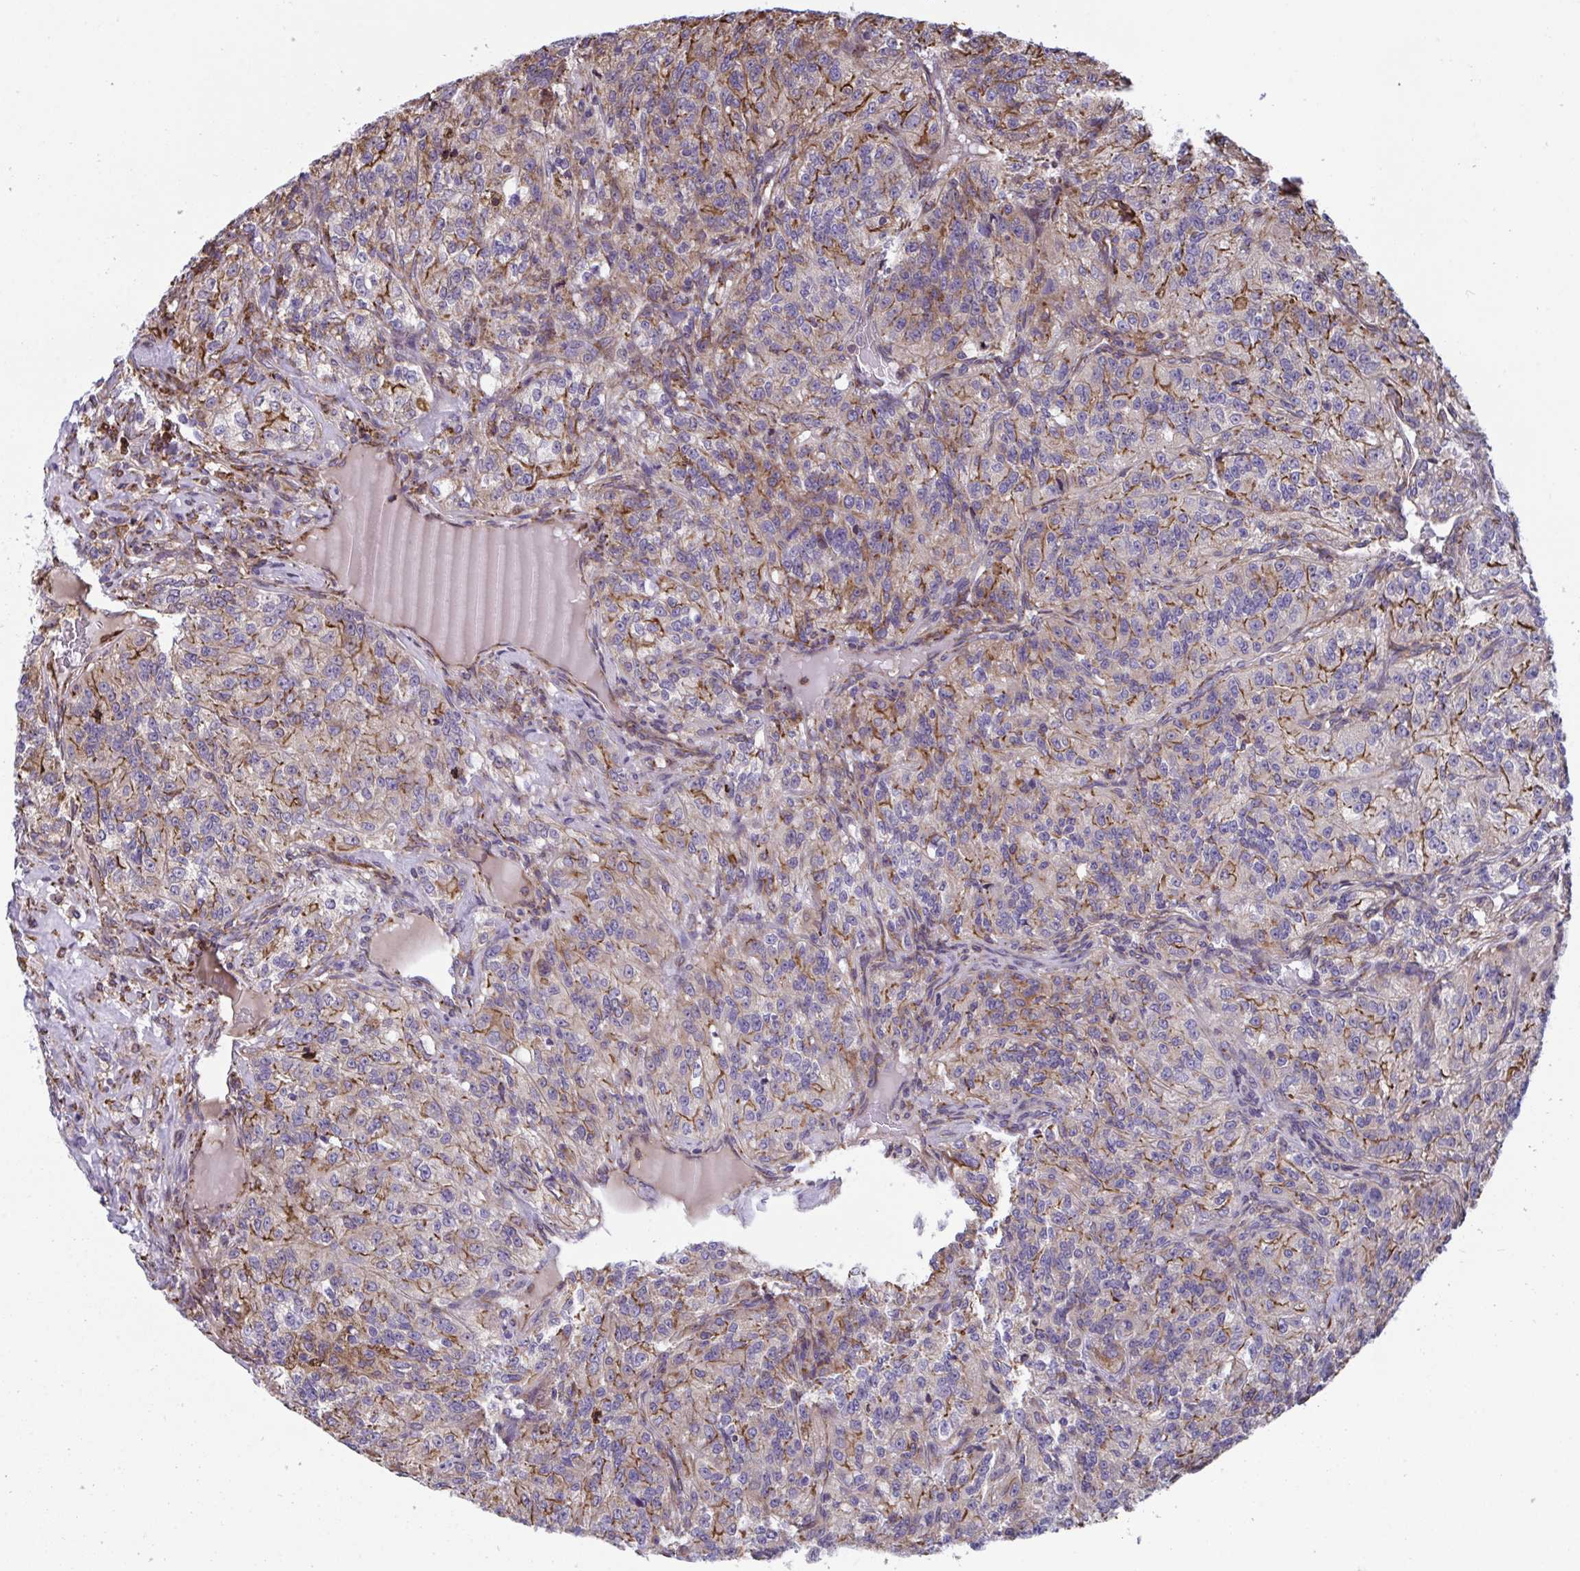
{"staining": {"intensity": "moderate", "quantity": "<25%", "location": "cytoplasmic/membranous"}, "tissue": "renal cancer", "cell_type": "Tumor cells", "image_type": "cancer", "snomed": [{"axis": "morphology", "description": "Adenocarcinoma, NOS"}, {"axis": "topography", "description": "Kidney"}], "caption": "Renal adenocarcinoma was stained to show a protein in brown. There is low levels of moderate cytoplasmic/membranous staining in approximately <25% of tumor cells.", "gene": "PEAK3", "patient": {"sex": "female", "age": 63}}